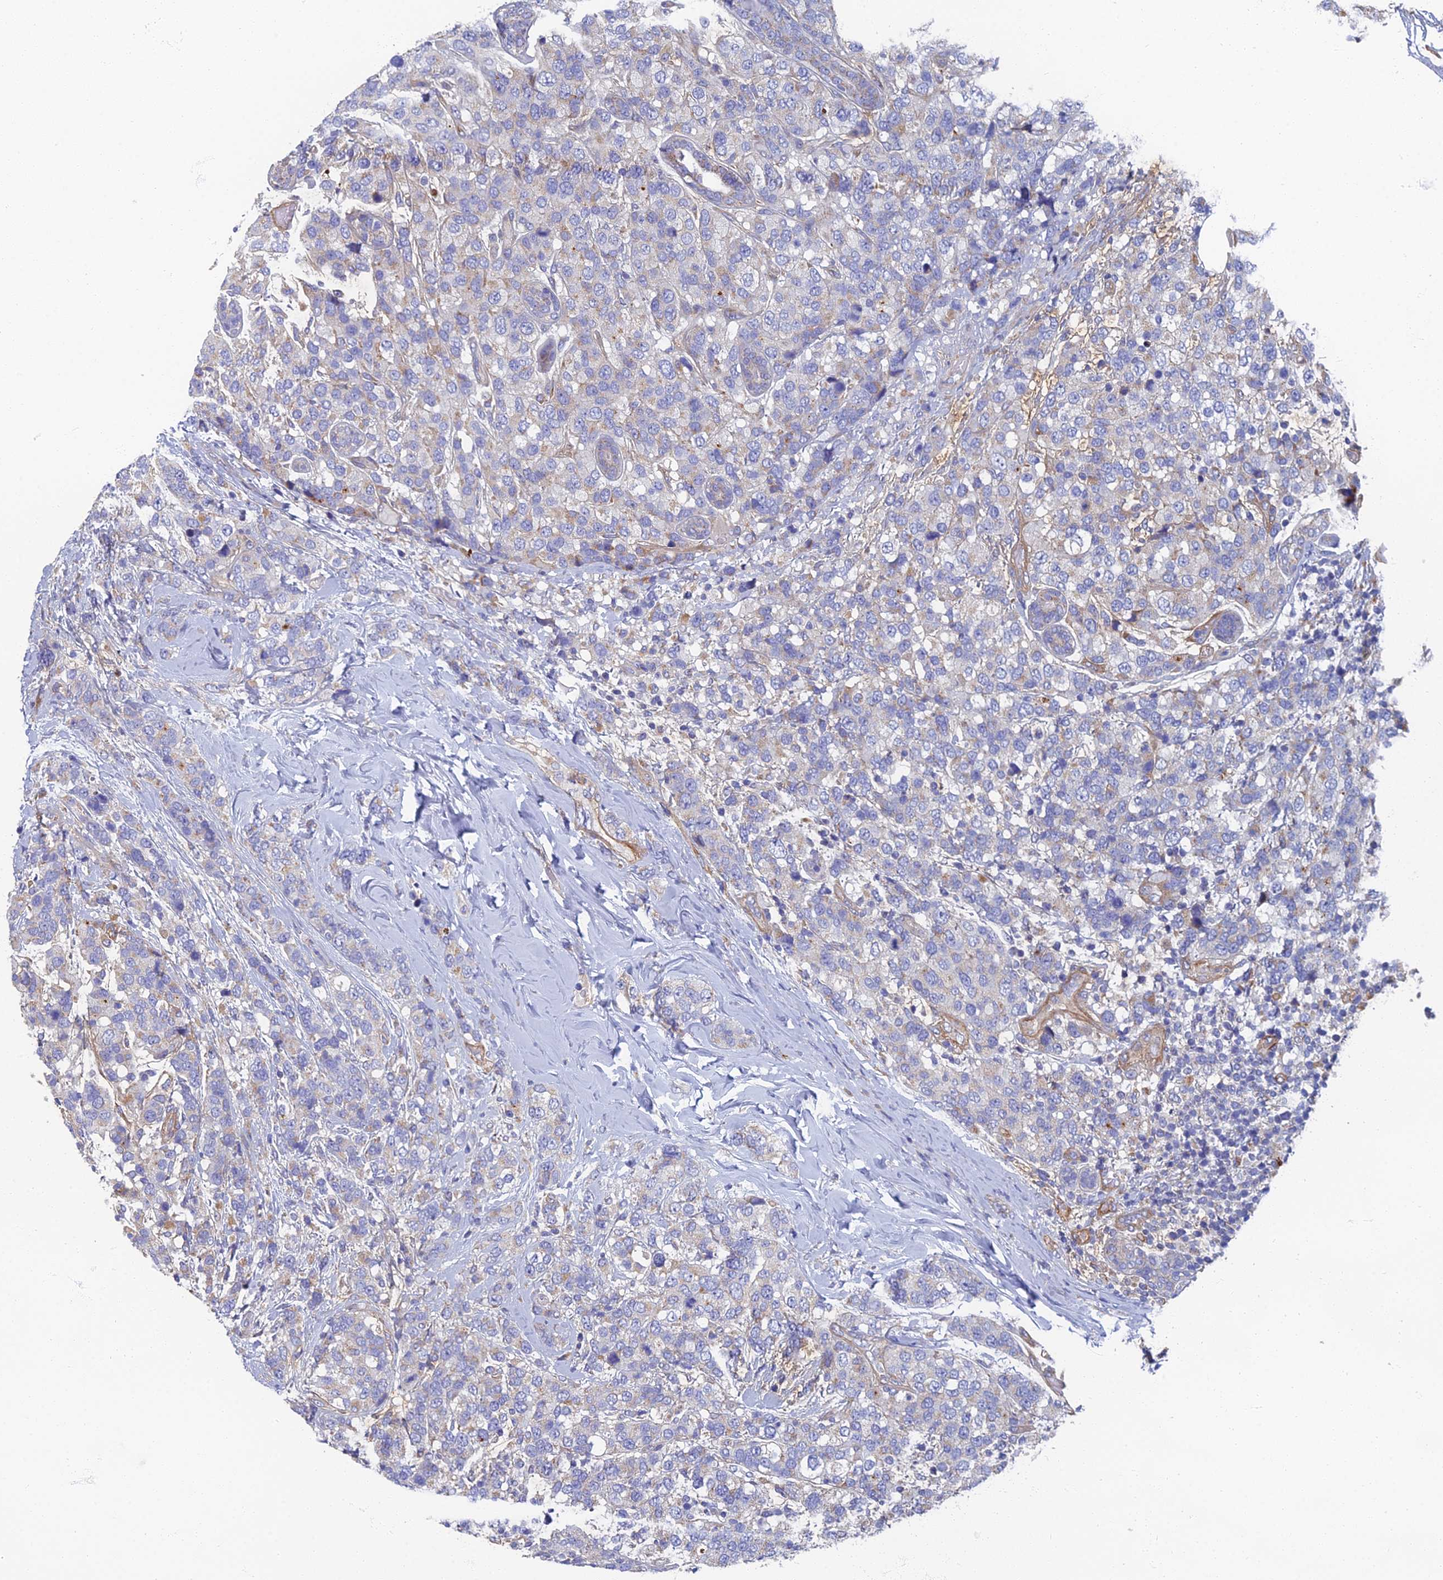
{"staining": {"intensity": "negative", "quantity": "none", "location": "none"}, "tissue": "breast cancer", "cell_type": "Tumor cells", "image_type": "cancer", "snomed": [{"axis": "morphology", "description": "Lobular carcinoma"}, {"axis": "topography", "description": "Breast"}], "caption": "The immunohistochemistry (IHC) histopathology image has no significant staining in tumor cells of breast cancer tissue.", "gene": "RNASEK", "patient": {"sex": "female", "age": 59}}